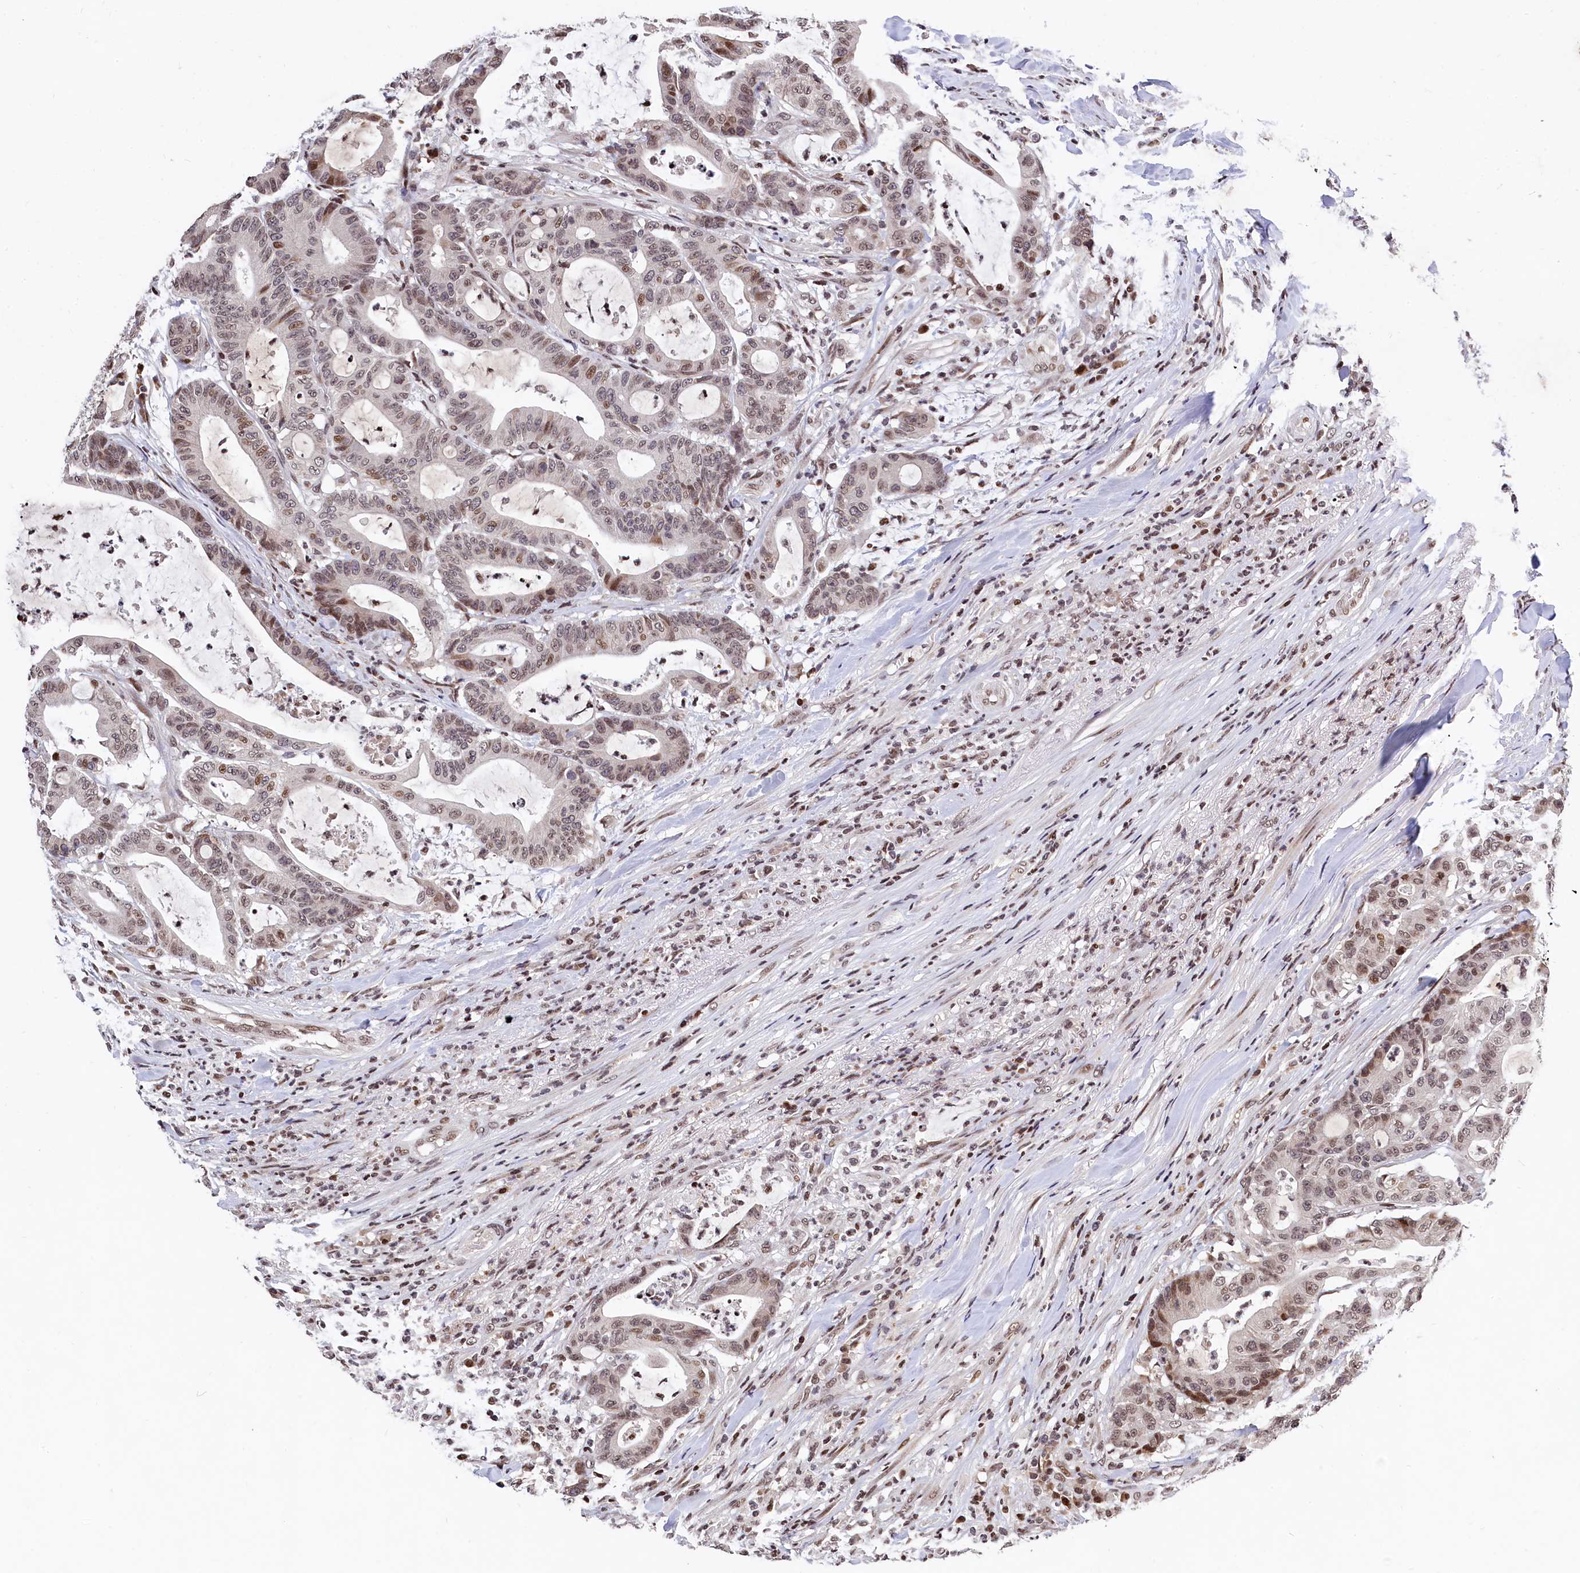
{"staining": {"intensity": "moderate", "quantity": "25%-75%", "location": "nuclear"}, "tissue": "colorectal cancer", "cell_type": "Tumor cells", "image_type": "cancer", "snomed": [{"axis": "morphology", "description": "Adenocarcinoma, NOS"}, {"axis": "topography", "description": "Colon"}], "caption": "DAB (3,3'-diaminobenzidine) immunohistochemical staining of colorectal adenocarcinoma reveals moderate nuclear protein expression in about 25%-75% of tumor cells.", "gene": "FAM217B", "patient": {"sex": "female", "age": 84}}